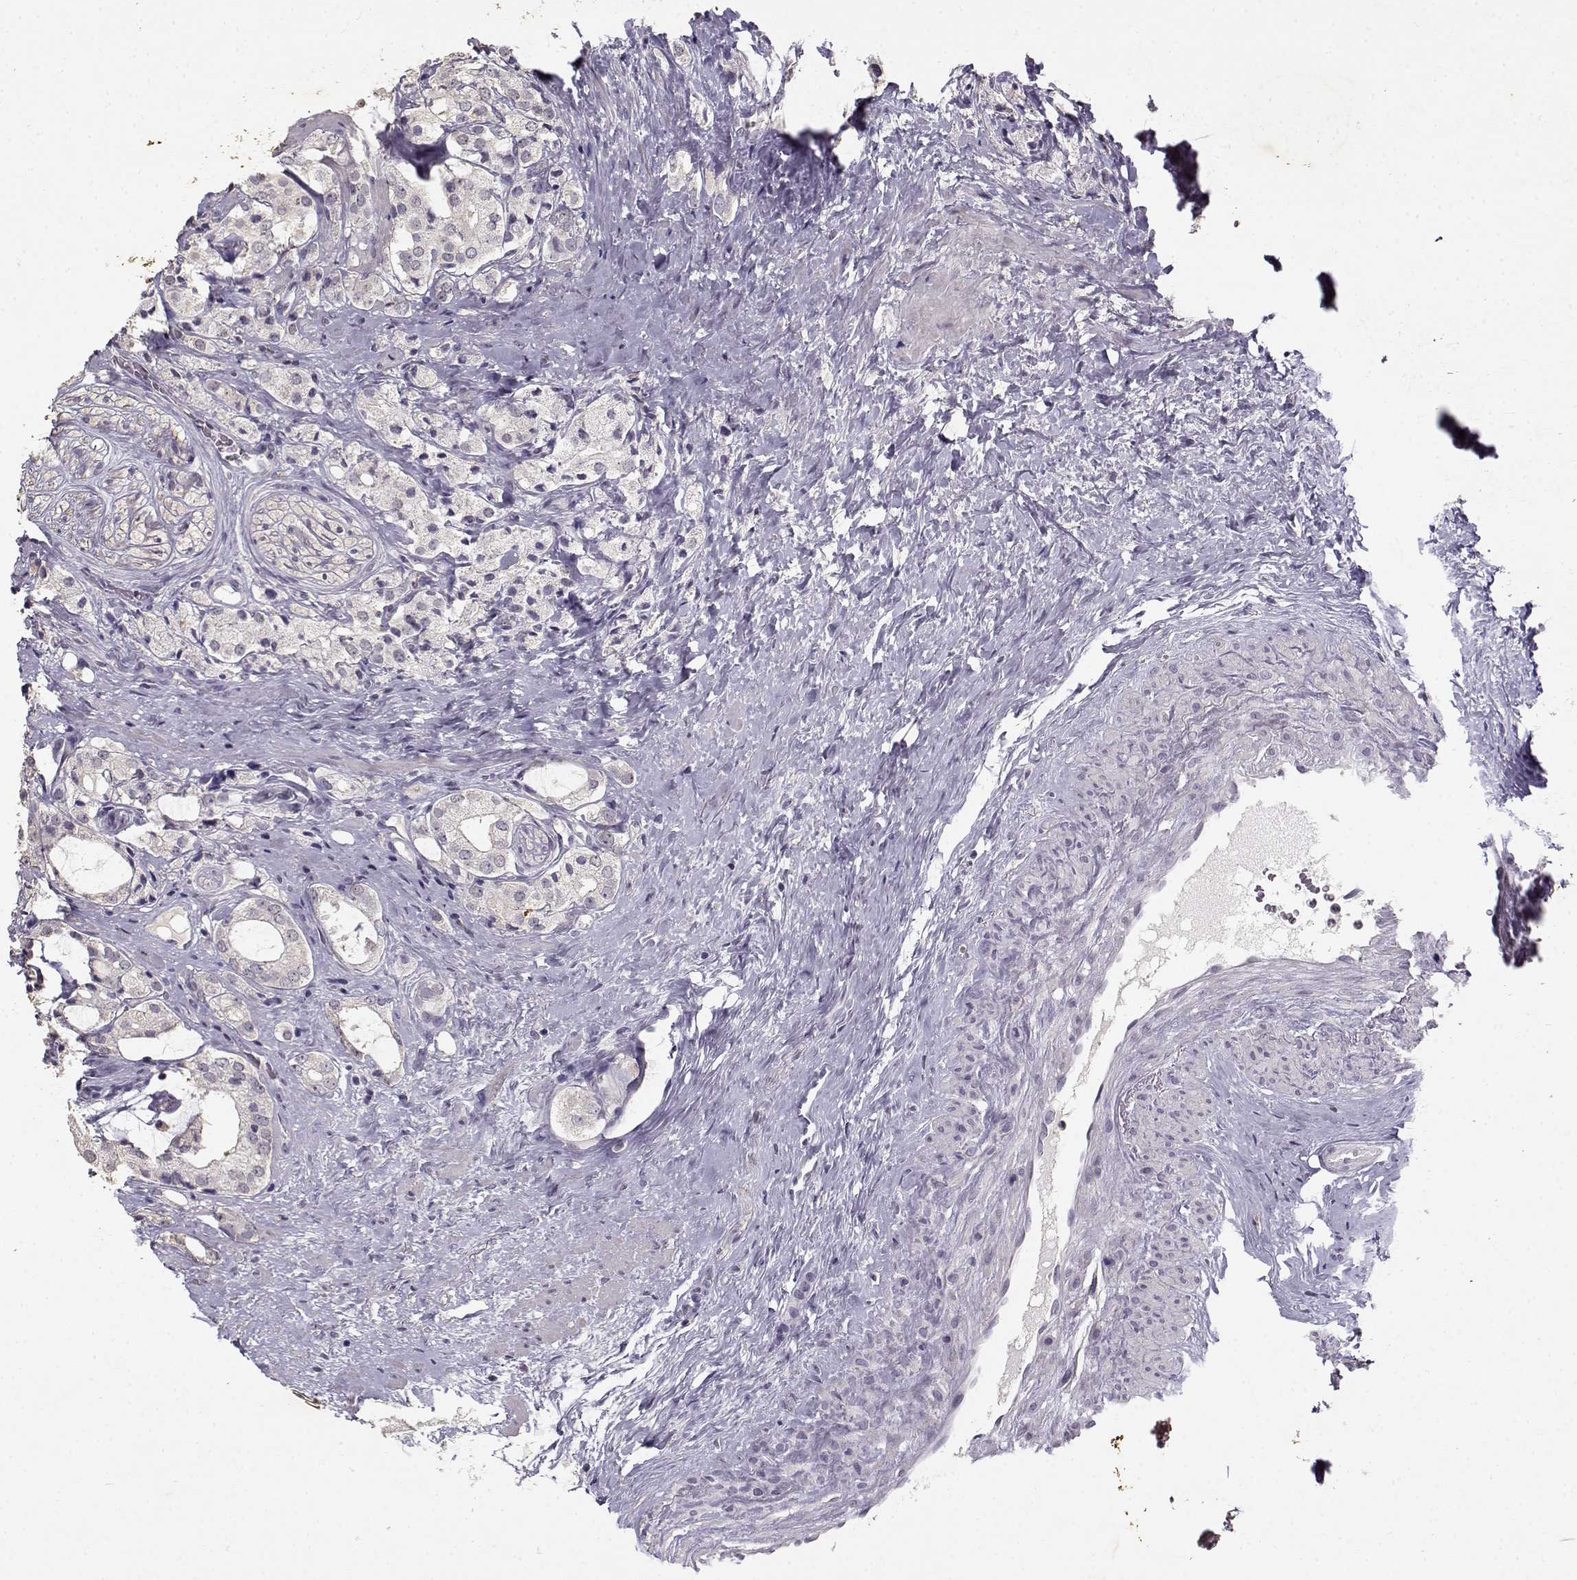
{"staining": {"intensity": "negative", "quantity": "none", "location": "none"}, "tissue": "prostate cancer", "cell_type": "Tumor cells", "image_type": "cancer", "snomed": [{"axis": "morphology", "description": "Adenocarcinoma, NOS"}, {"axis": "topography", "description": "Prostate"}], "caption": "Prostate cancer (adenocarcinoma) was stained to show a protein in brown. There is no significant expression in tumor cells. The staining was performed using DAB (3,3'-diaminobenzidine) to visualize the protein expression in brown, while the nuclei were stained in blue with hematoxylin (Magnification: 20x).", "gene": "UROC1", "patient": {"sex": "male", "age": 66}}